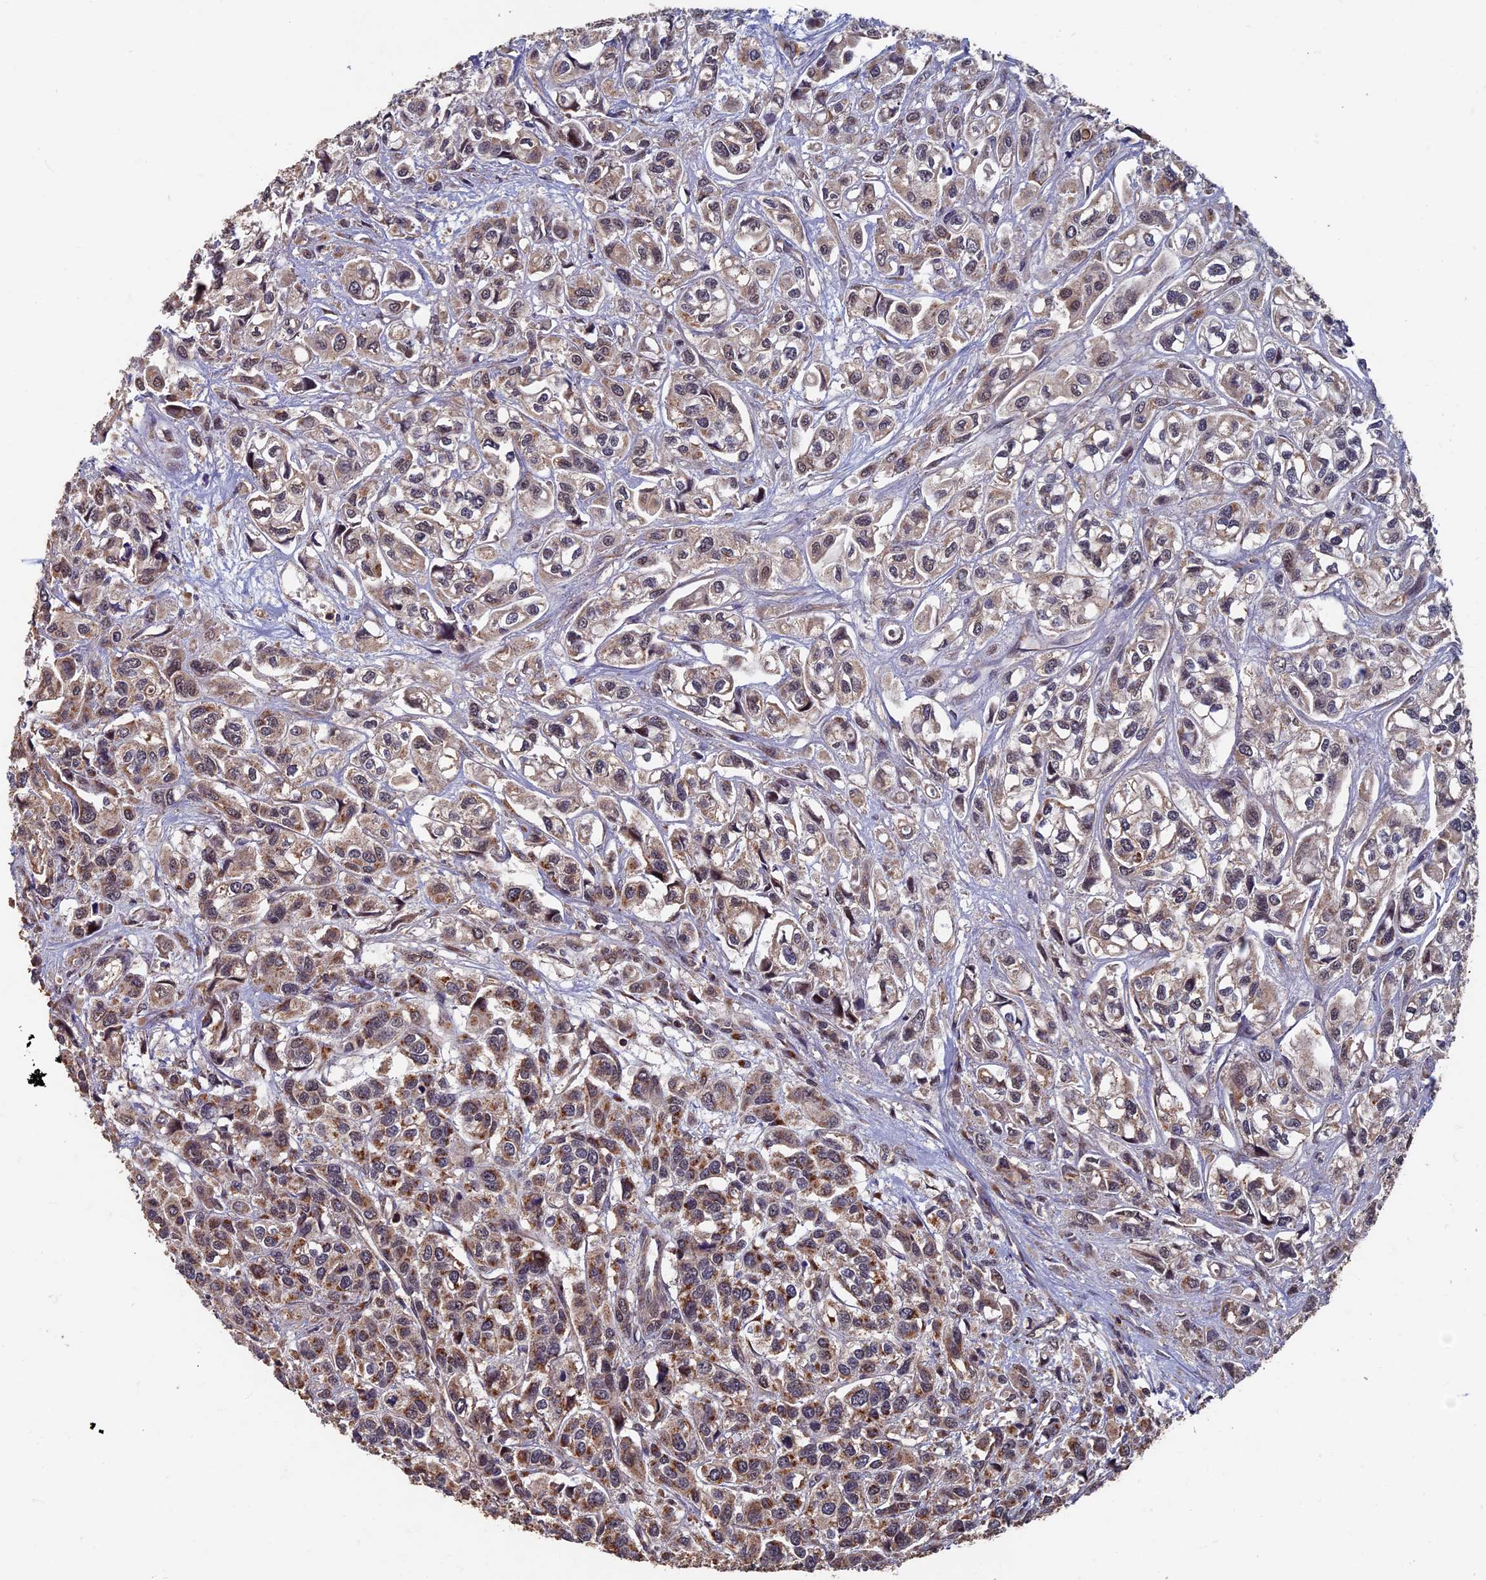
{"staining": {"intensity": "weak", "quantity": "25%-75%", "location": "cytoplasmic/membranous"}, "tissue": "urothelial cancer", "cell_type": "Tumor cells", "image_type": "cancer", "snomed": [{"axis": "morphology", "description": "Urothelial carcinoma, High grade"}, {"axis": "topography", "description": "Urinary bladder"}], "caption": "Immunohistochemistry (IHC) (DAB) staining of human high-grade urothelial carcinoma demonstrates weak cytoplasmic/membranous protein staining in approximately 25%-75% of tumor cells.", "gene": "RASGRF1", "patient": {"sex": "male", "age": 67}}